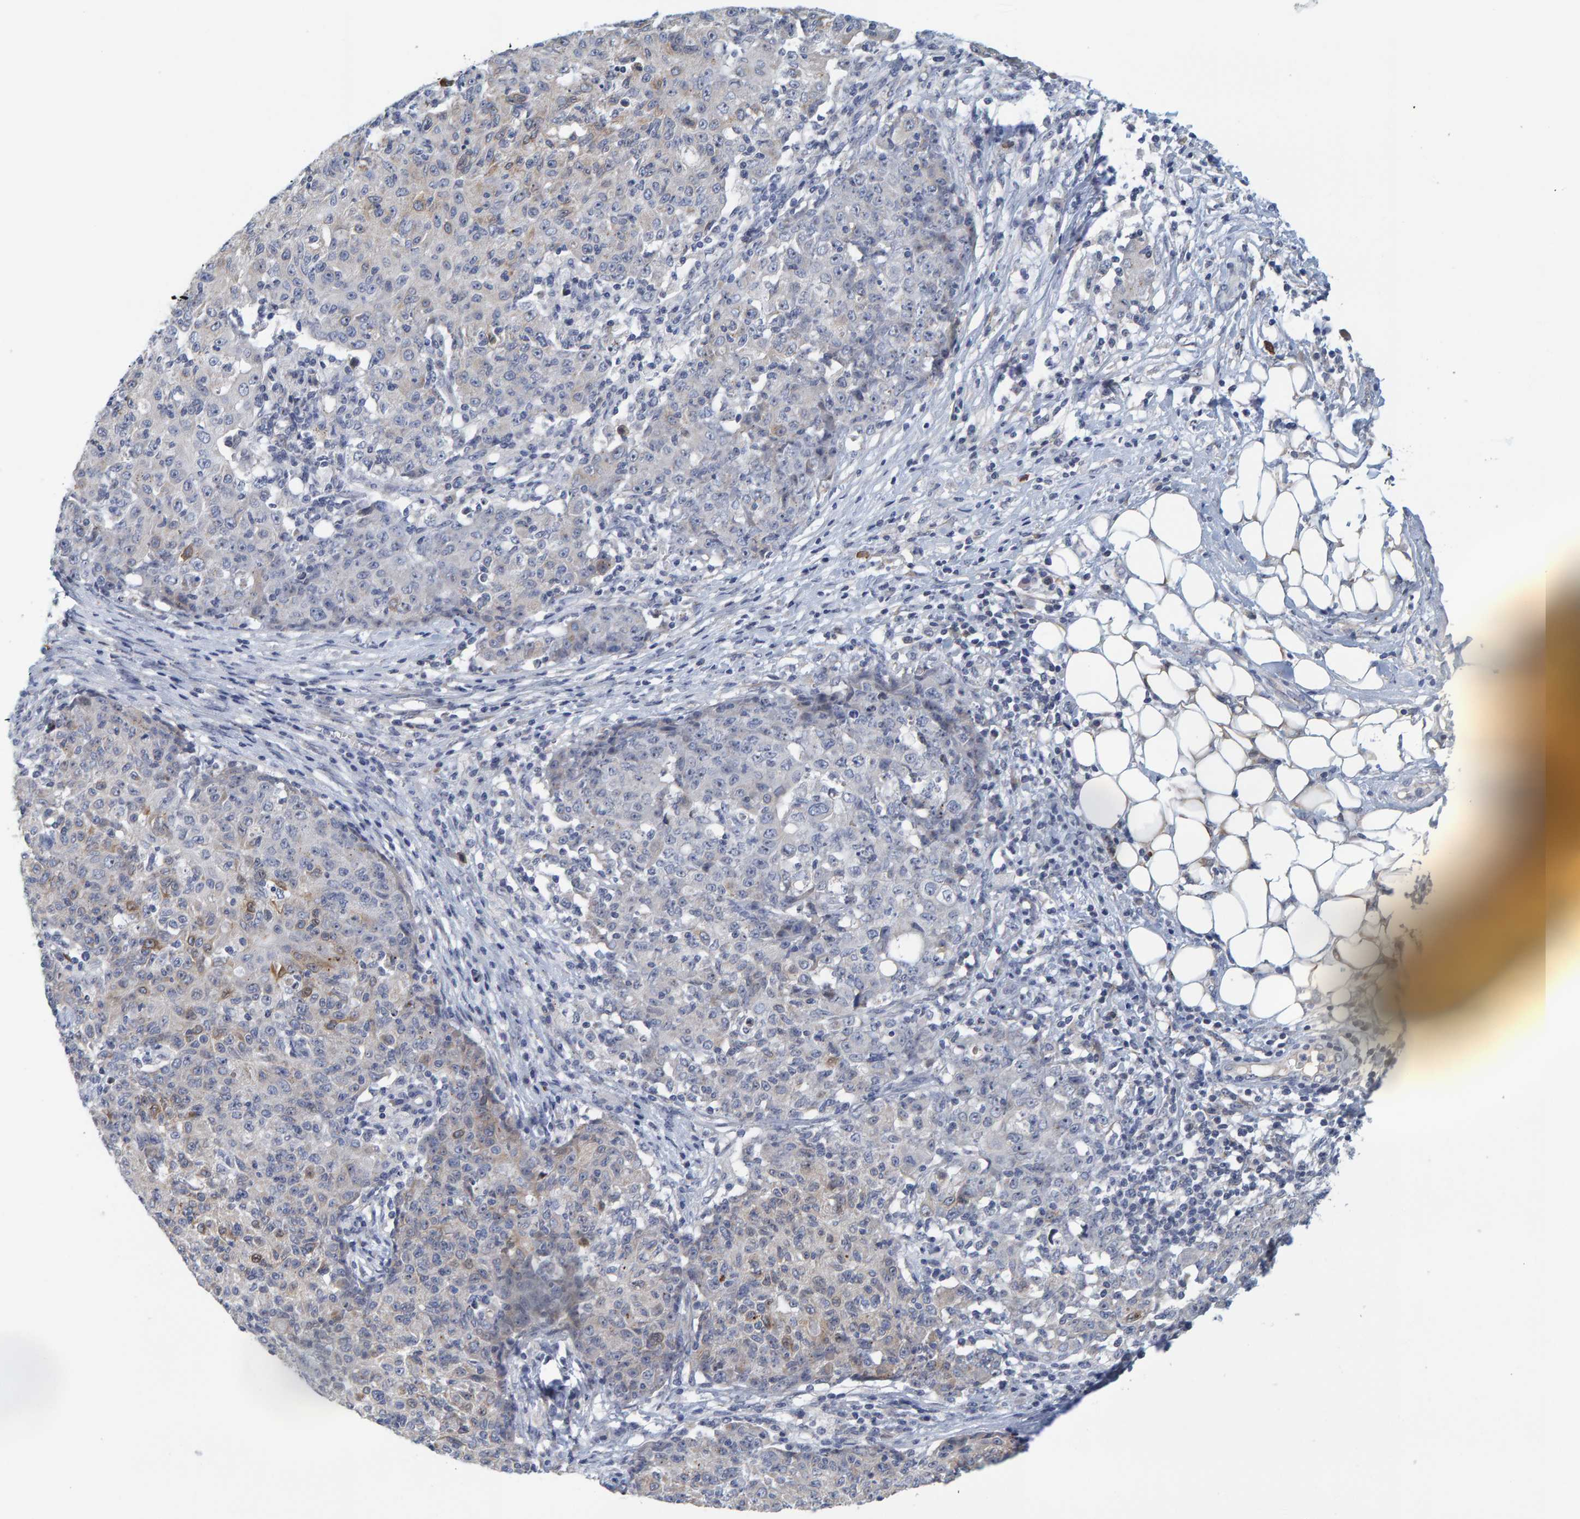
{"staining": {"intensity": "weak", "quantity": "<25%", "location": "cytoplasmic/membranous"}, "tissue": "ovarian cancer", "cell_type": "Tumor cells", "image_type": "cancer", "snomed": [{"axis": "morphology", "description": "Carcinoma, endometroid"}, {"axis": "topography", "description": "Ovary"}], "caption": "Immunohistochemistry of ovarian endometroid carcinoma reveals no expression in tumor cells. The staining was performed using DAB to visualize the protein expression in brown, while the nuclei were stained in blue with hematoxylin (Magnification: 20x).", "gene": "ZNF77", "patient": {"sex": "female", "age": 42}}